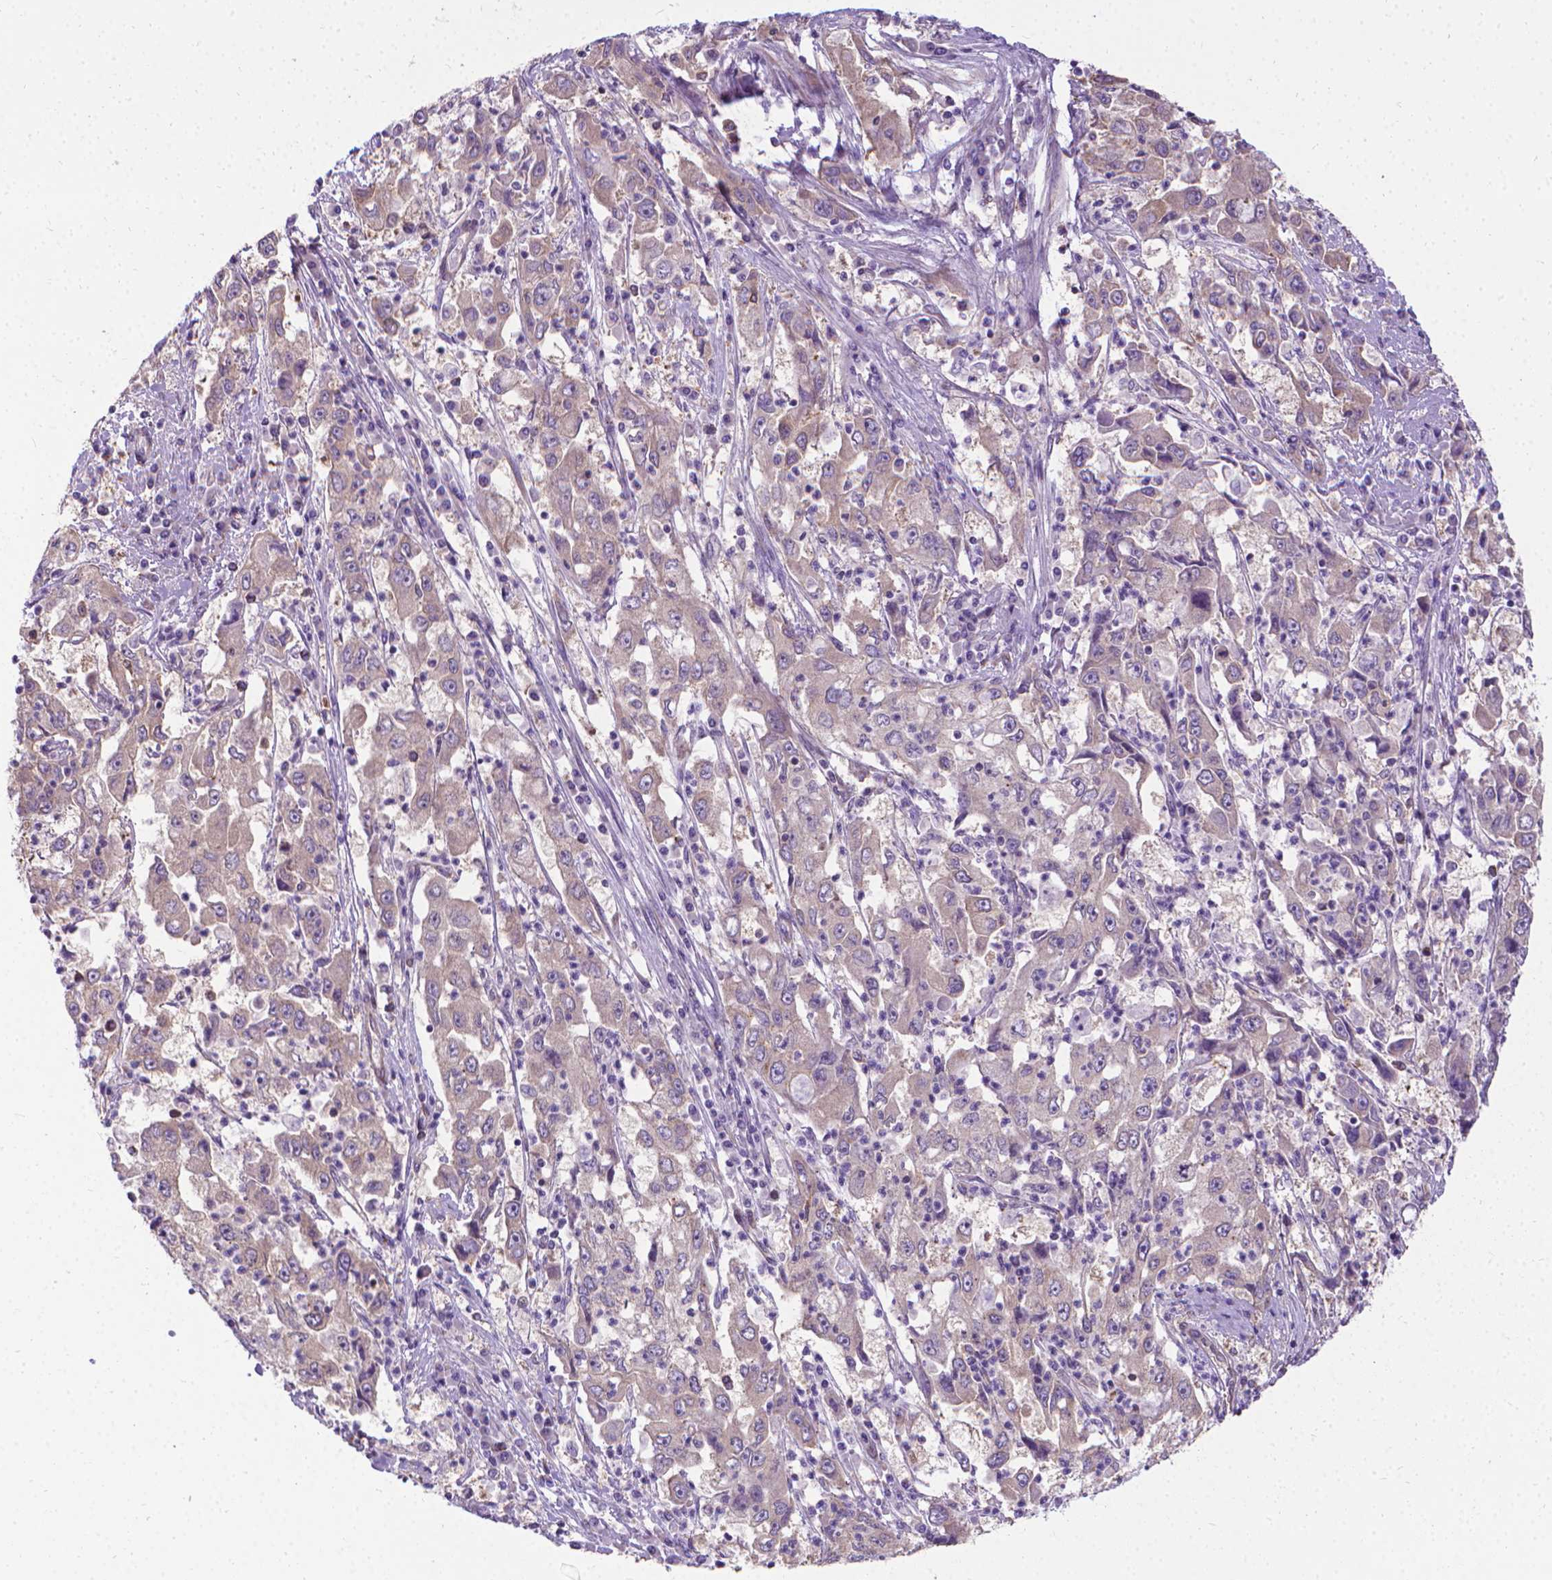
{"staining": {"intensity": "weak", "quantity": "<25%", "location": "cytoplasmic/membranous"}, "tissue": "cervical cancer", "cell_type": "Tumor cells", "image_type": "cancer", "snomed": [{"axis": "morphology", "description": "Squamous cell carcinoma, NOS"}, {"axis": "topography", "description": "Cervix"}], "caption": "Tumor cells are negative for protein expression in human squamous cell carcinoma (cervical).", "gene": "CFAP299", "patient": {"sex": "female", "age": 36}}